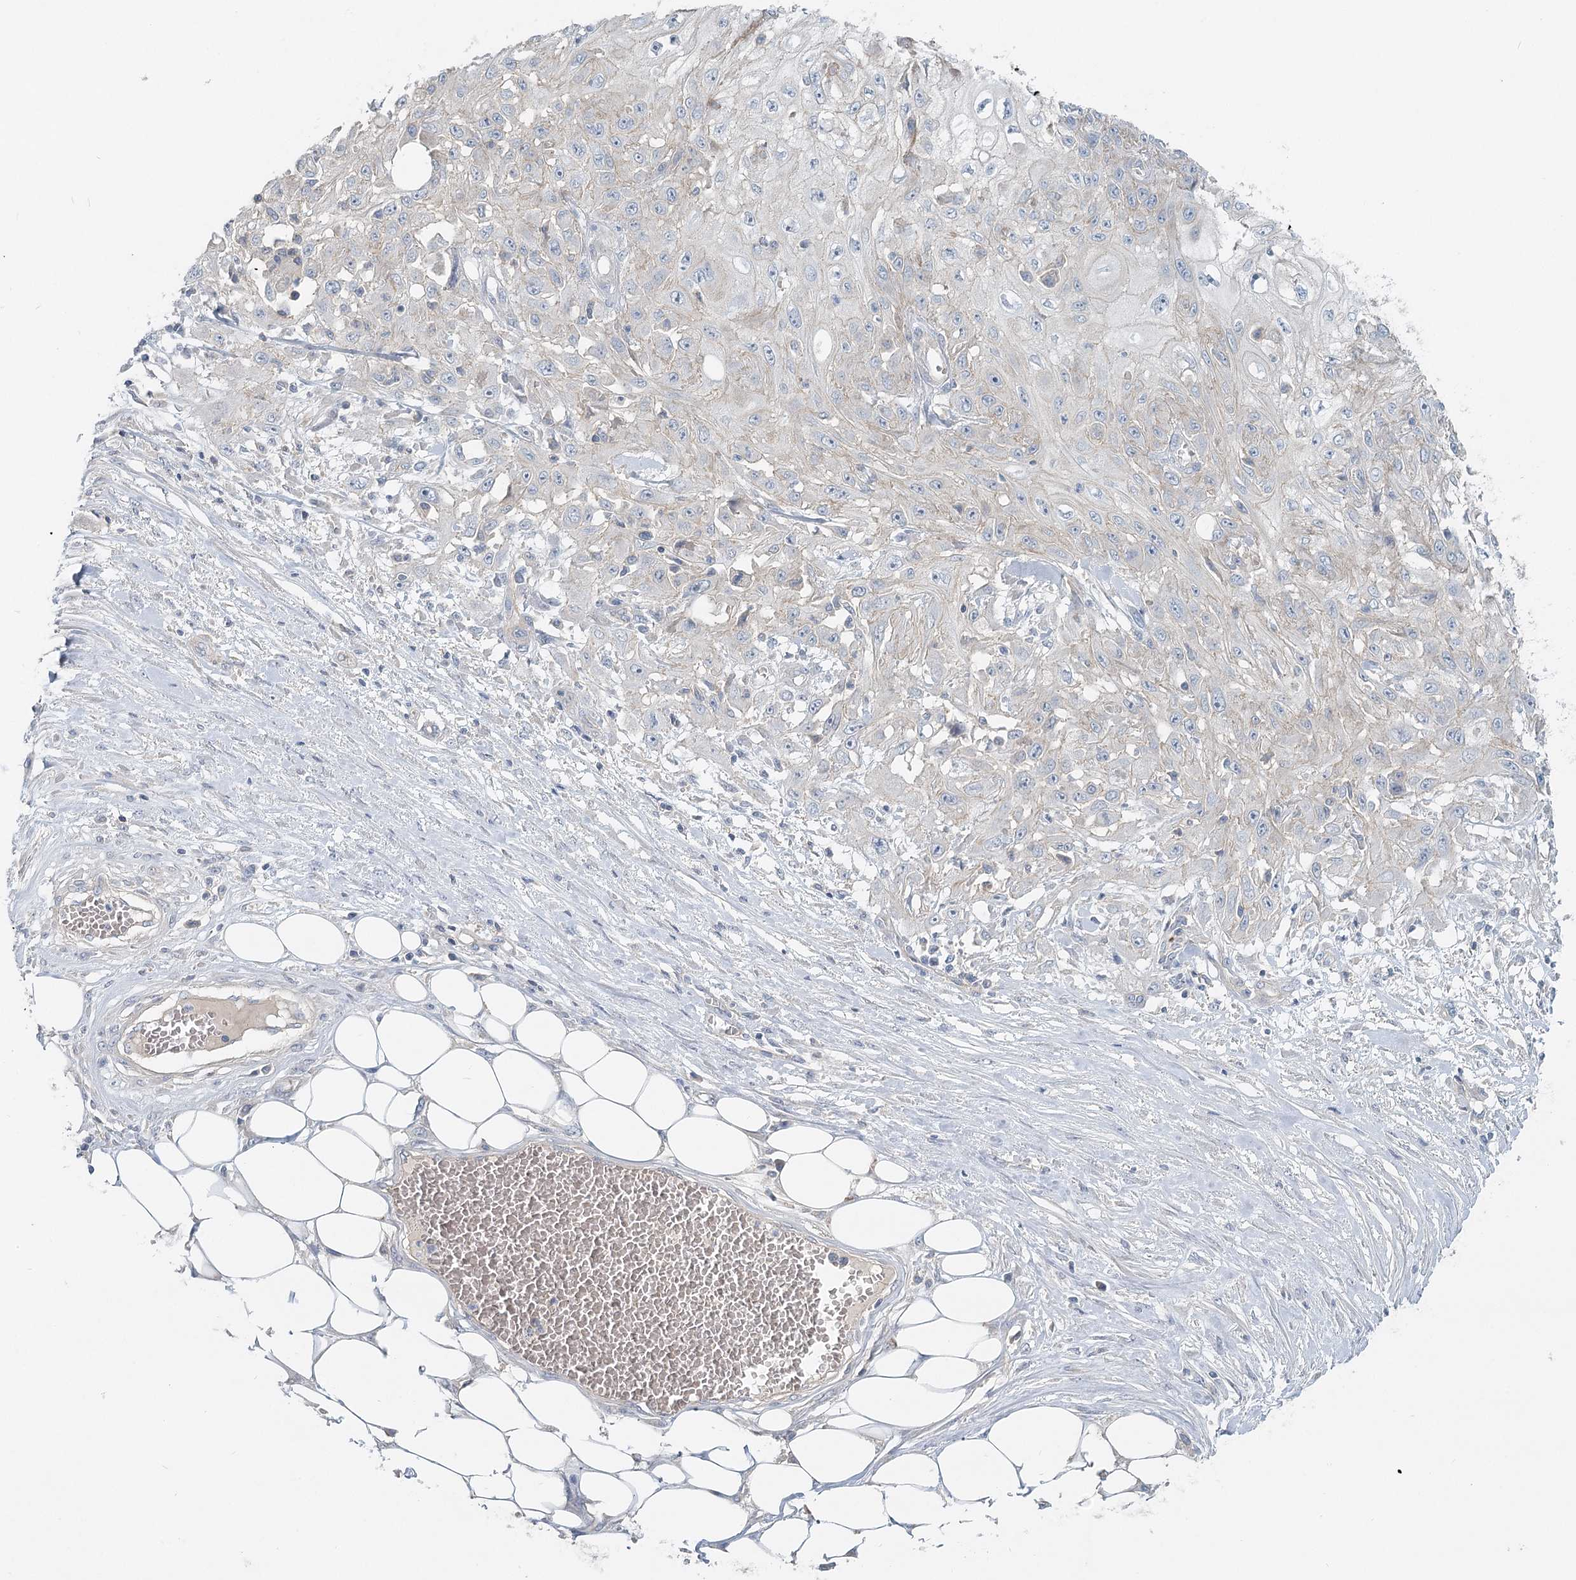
{"staining": {"intensity": "negative", "quantity": "none", "location": "none"}, "tissue": "skin cancer", "cell_type": "Tumor cells", "image_type": "cancer", "snomed": [{"axis": "morphology", "description": "Squamous cell carcinoma, NOS"}, {"axis": "morphology", "description": "Squamous cell carcinoma, metastatic, NOS"}, {"axis": "topography", "description": "Skin"}, {"axis": "topography", "description": "Lymph node"}], "caption": "The photomicrograph demonstrates no significant expression in tumor cells of skin metastatic squamous cell carcinoma. Brightfield microscopy of immunohistochemistry (IHC) stained with DAB (3,3'-diaminobenzidine) (brown) and hematoxylin (blue), captured at high magnification.", "gene": "DNMBP", "patient": {"sex": "male", "age": 75}}